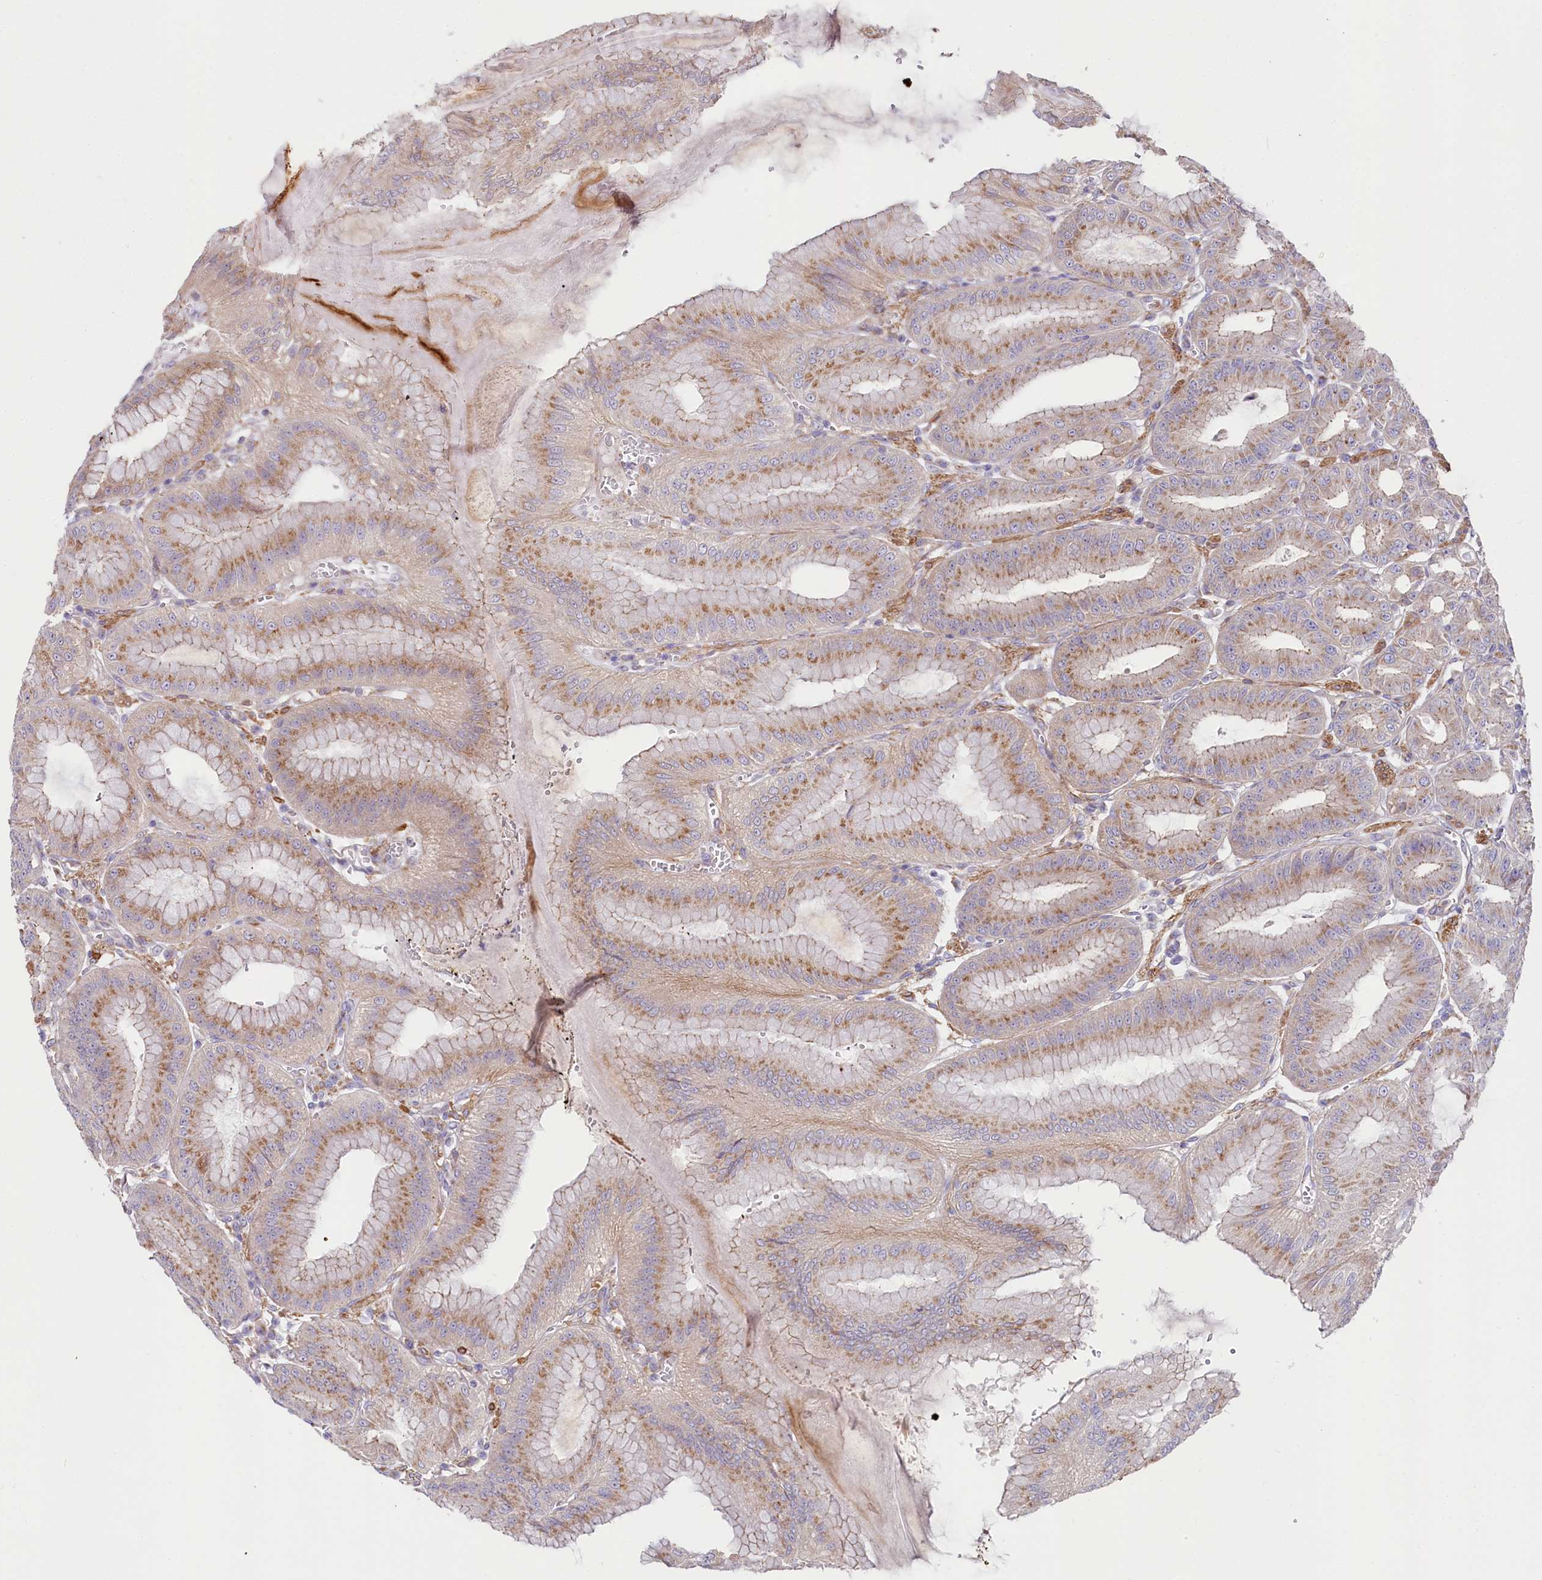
{"staining": {"intensity": "moderate", "quantity": ">75%", "location": "cytoplasmic/membranous"}, "tissue": "stomach", "cell_type": "Glandular cells", "image_type": "normal", "snomed": [{"axis": "morphology", "description": "Normal tissue, NOS"}, {"axis": "topography", "description": "Stomach, lower"}], "caption": "A brown stain shows moderate cytoplasmic/membranous expression of a protein in glandular cells of normal human stomach.", "gene": "STX6", "patient": {"sex": "male", "age": 71}}